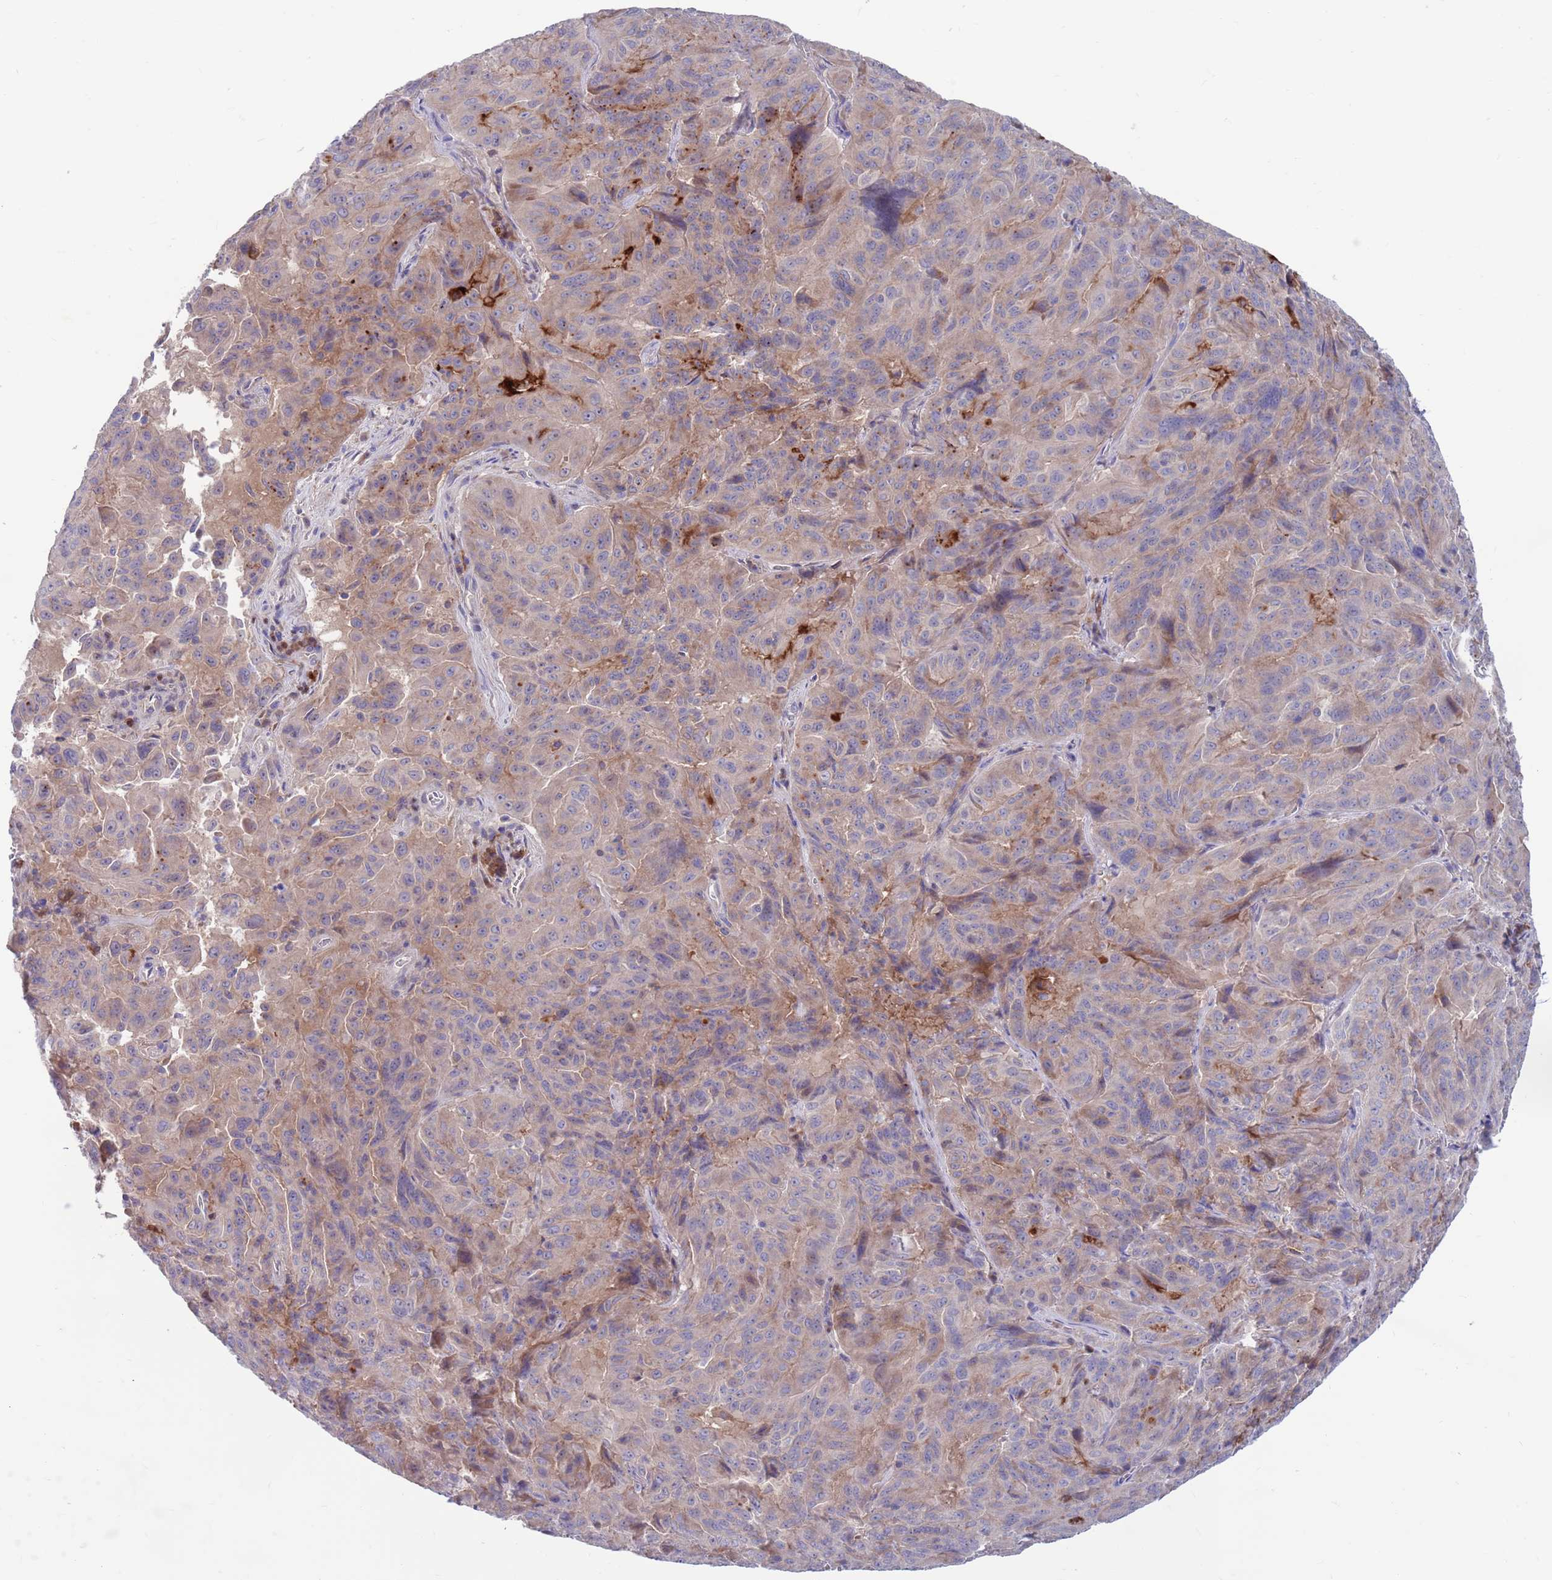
{"staining": {"intensity": "weak", "quantity": "25%-75%", "location": "cytoplasmic/membranous"}, "tissue": "pancreatic cancer", "cell_type": "Tumor cells", "image_type": "cancer", "snomed": [{"axis": "morphology", "description": "Adenocarcinoma, NOS"}, {"axis": "topography", "description": "Pancreas"}], "caption": "Immunohistochemical staining of pancreatic cancer (adenocarcinoma) shows low levels of weak cytoplasmic/membranous protein positivity in about 25%-75% of tumor cells.", "gene": "KLHL29", "patient": {"sex": "male", "age": 63}}